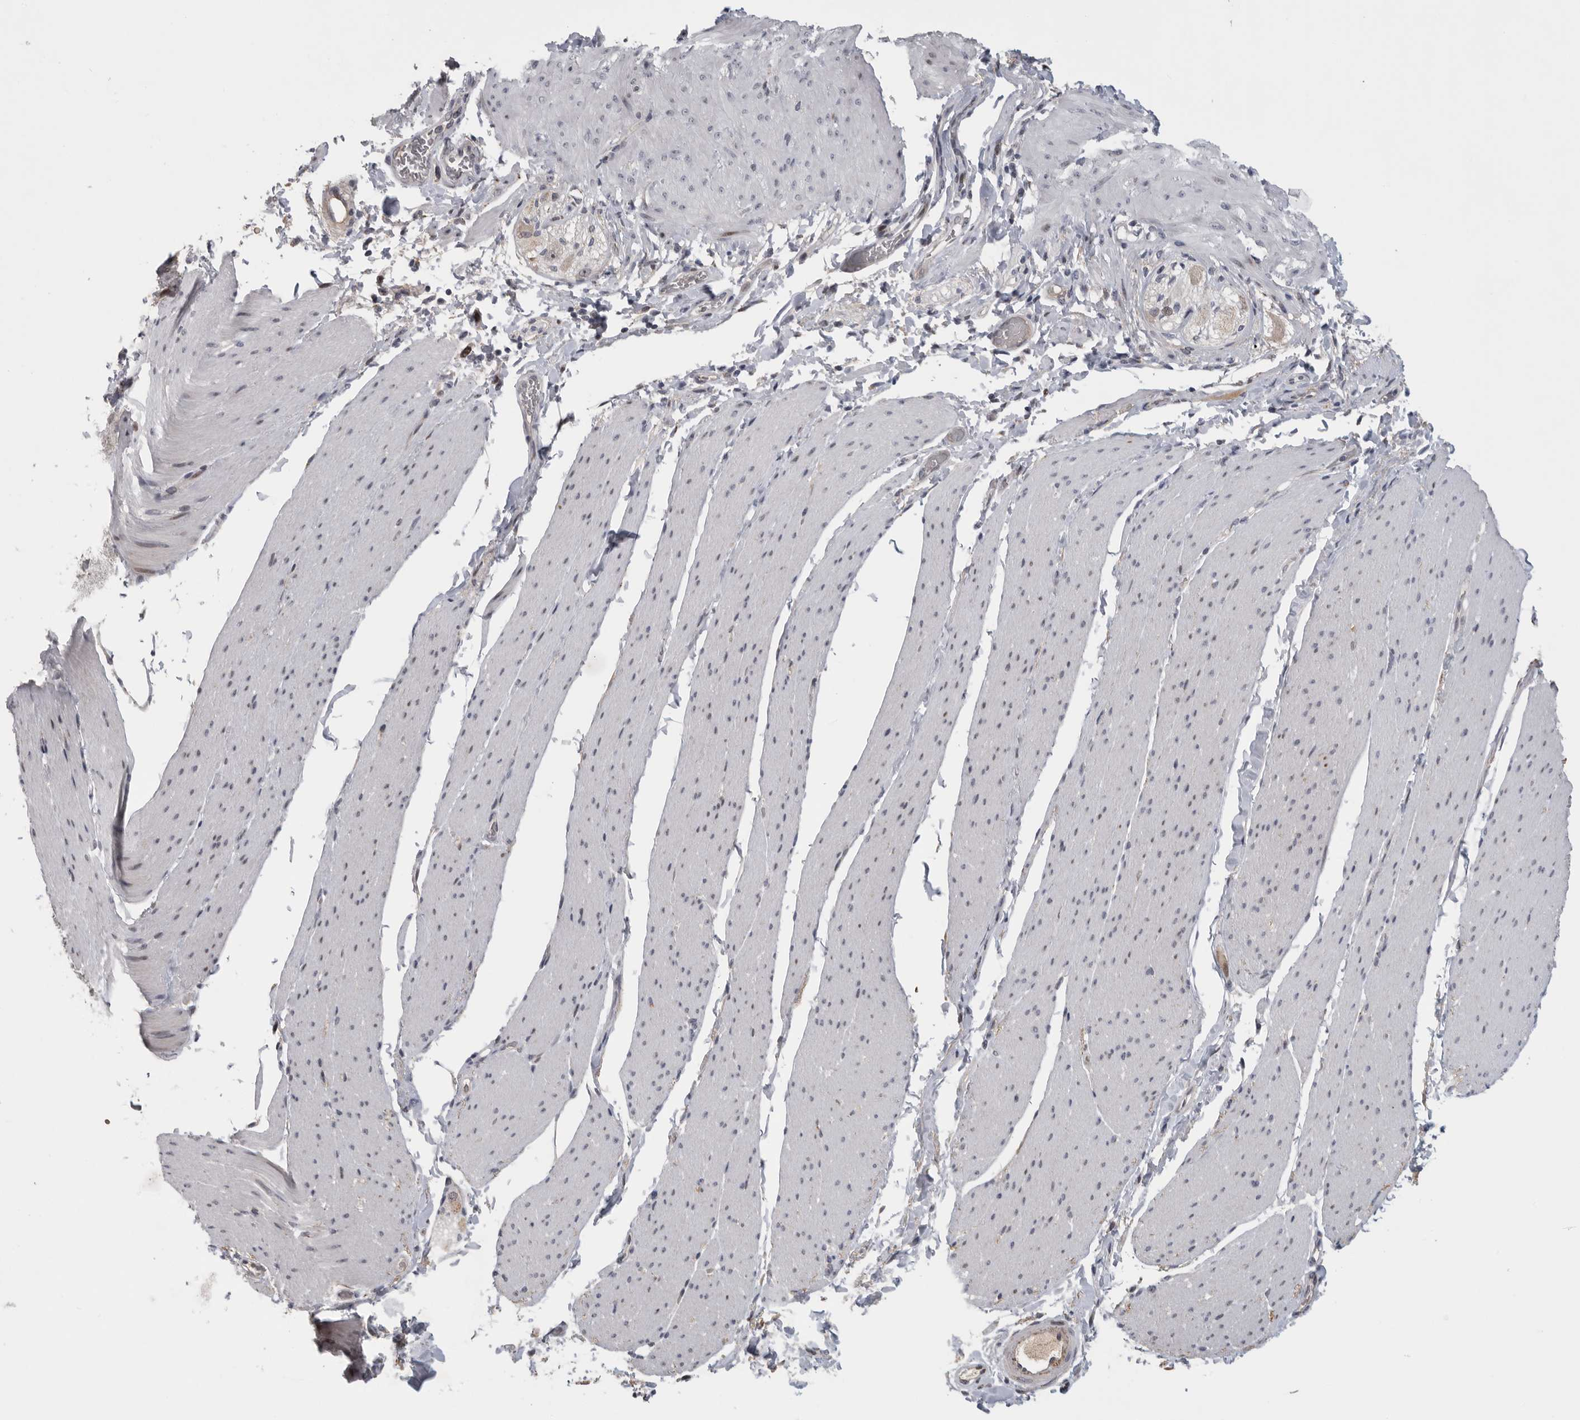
{"staining": {"intensity": "weak", "quantity": "<25%", "location": "nuclear"}, "tissue": "smooth muscle", "cell_type": "Smooth muscle cells", "image_type": "normal", "snomed": [{"axis": "morphology", "description": "Normal tissue, NOS"}, {"axis": "topography", "description": "Smooth muscle"}, {"axis": "topography", "description": "Small intestine"}], "caption": "The image exhibits no staining of smooth muscle cells in benign smooth muscle.", "gene": "PCMTD1", "patient": {"sex": "female", "age": 84}}